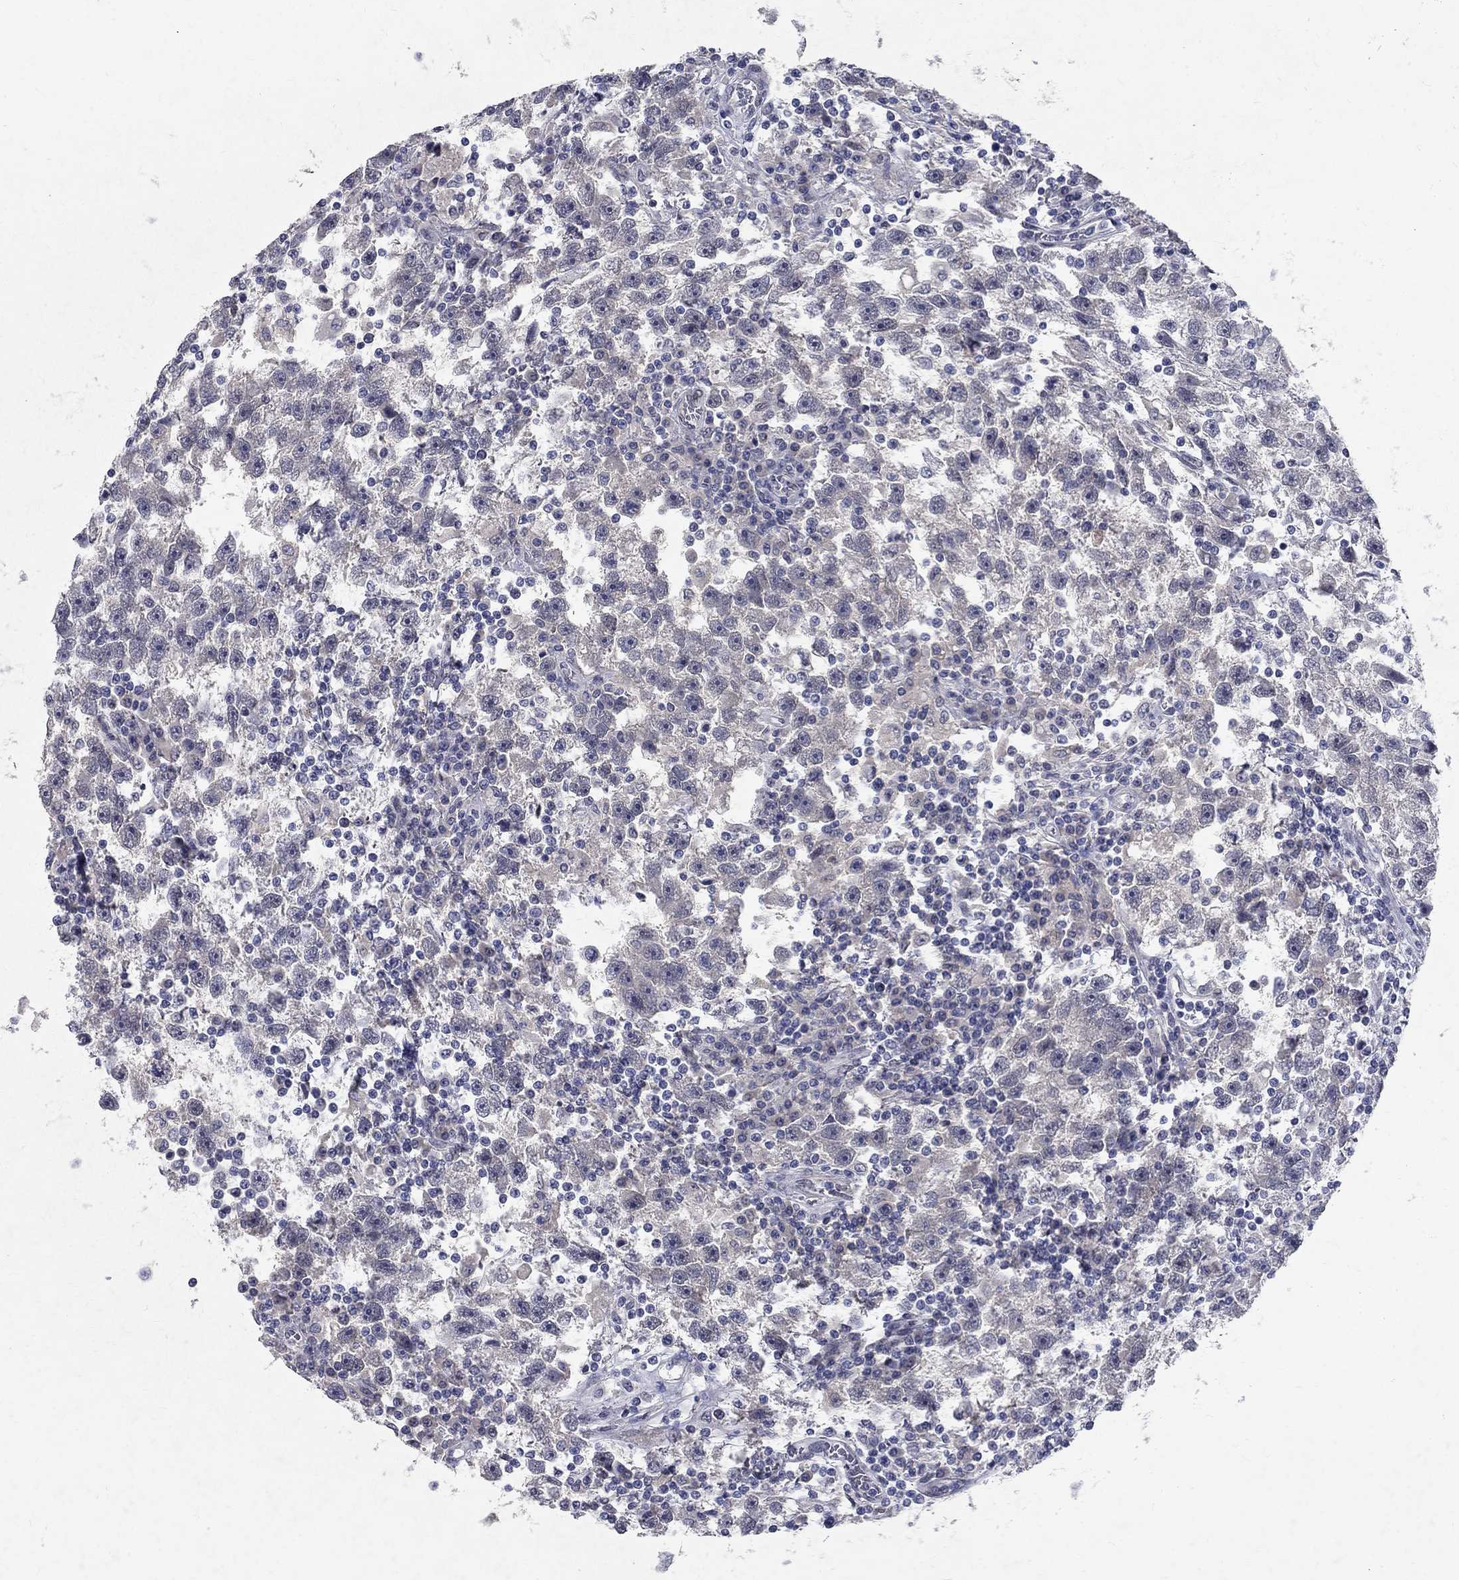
{"staining": {"intensity": "negative", "quantity": "none", "location": "none"}, "tissue": "testis cancer", "cell_type": "Tumor cells", "image_type": "cancer", "snomed": [{"axis": "morphology", "description": "Seminoma, NOS"}, {"axis": "topography", "description": "Testis"}], "caption": "The micrograph demonstrates no significant positivity in tumor cells of testis seminoma.", "gene": "RBFOX1", "patient": {"sex": "male", "age": 47}}